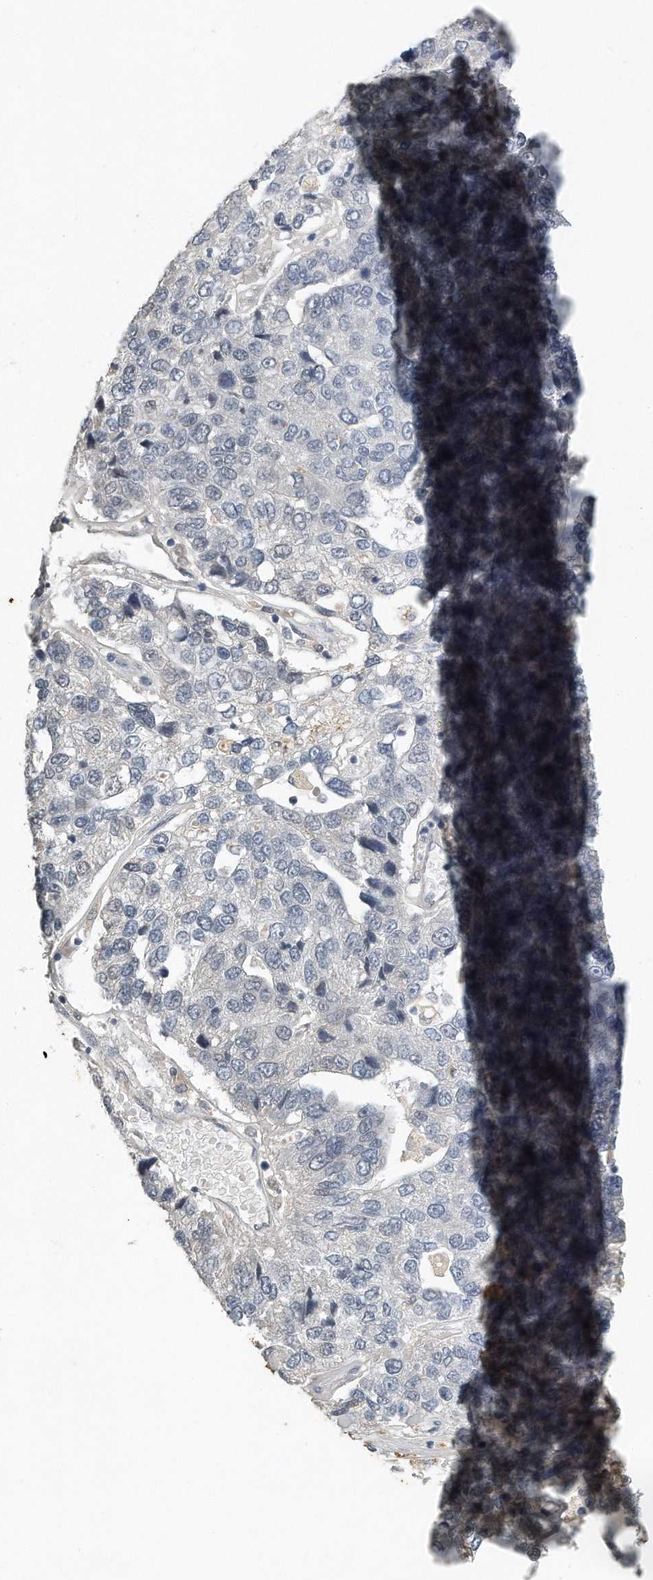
{"staining": {"intensity": "negative", "quantity": "none", "location": "none"}, "tissue": "pancreatic cancer", "cell_type": "Tumor cells", "image_type": "cancer", "snomed": [{"axis": "morphology", "description": "Adenocarcinoma, NOS"}, {"axis": "topography", "description": "Pancreas"}], "caption": "High power microscopy micrograph of an immunohistochemistry (IHC) photomicrograph of pancreatic cancer (adenocarcinoma), revealing no significant staining in tumor cells.", "gene": "CAMK1", "patient": {"sex": "female", "age": 61}}